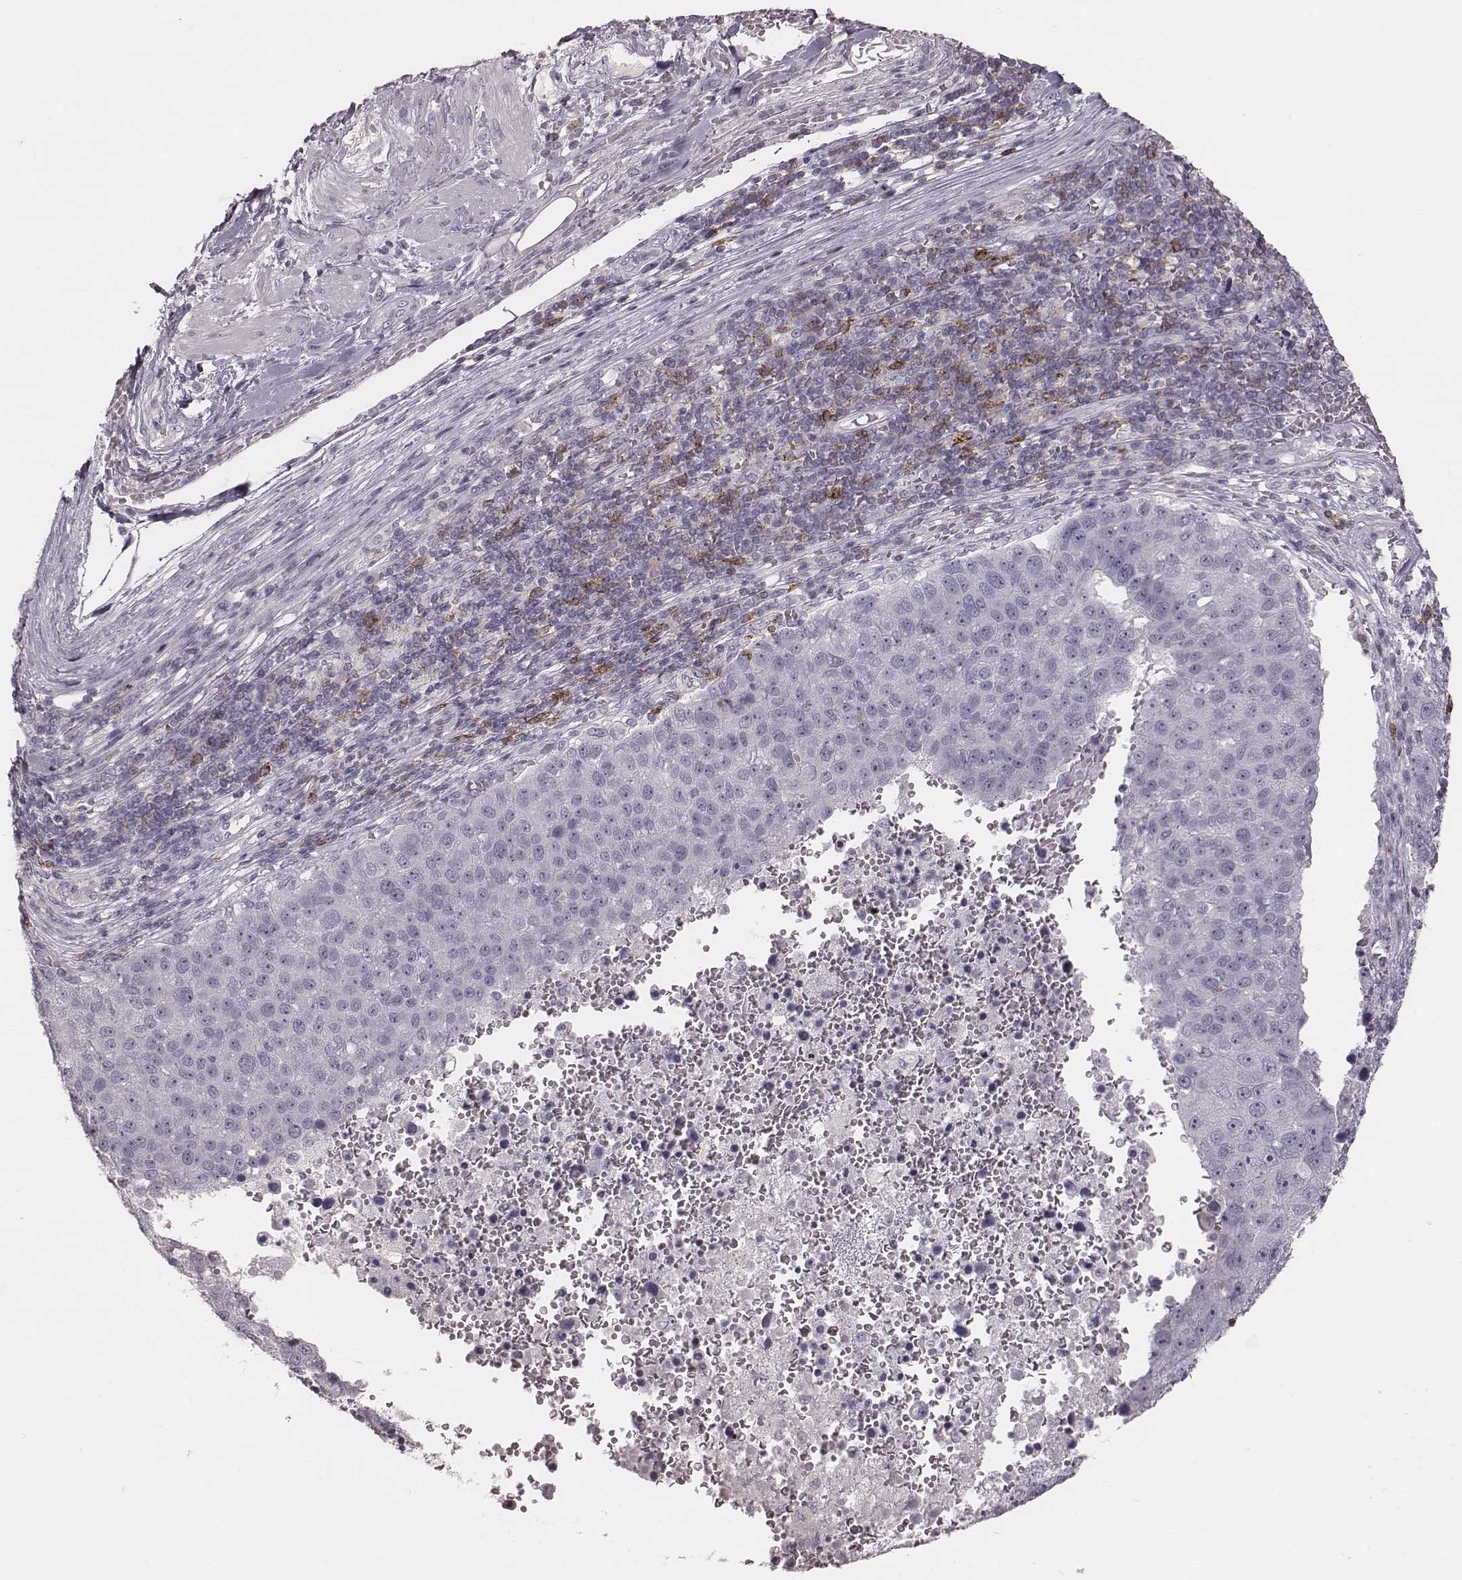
{"staining": {"intensity": "negative", "quantity": "none", "location": "none"}, "tissue": "pancreatic cancer", "cell_type": "Tumor cells", "image_type": "cancer", "snomed": [{"axis": "morphology", "description": "Adenocarcinoma, NOS"}, {"axis": "topography", "description": "Pancreas"}], "caption": "Immunohistochemistry photomicrograph of pancreatic adenocarcinoma stained for a protein (brown), which displays no positivity in tumor cells.", "gene": "PDCD1", "patient": {"sex": "female", "age": 61}}